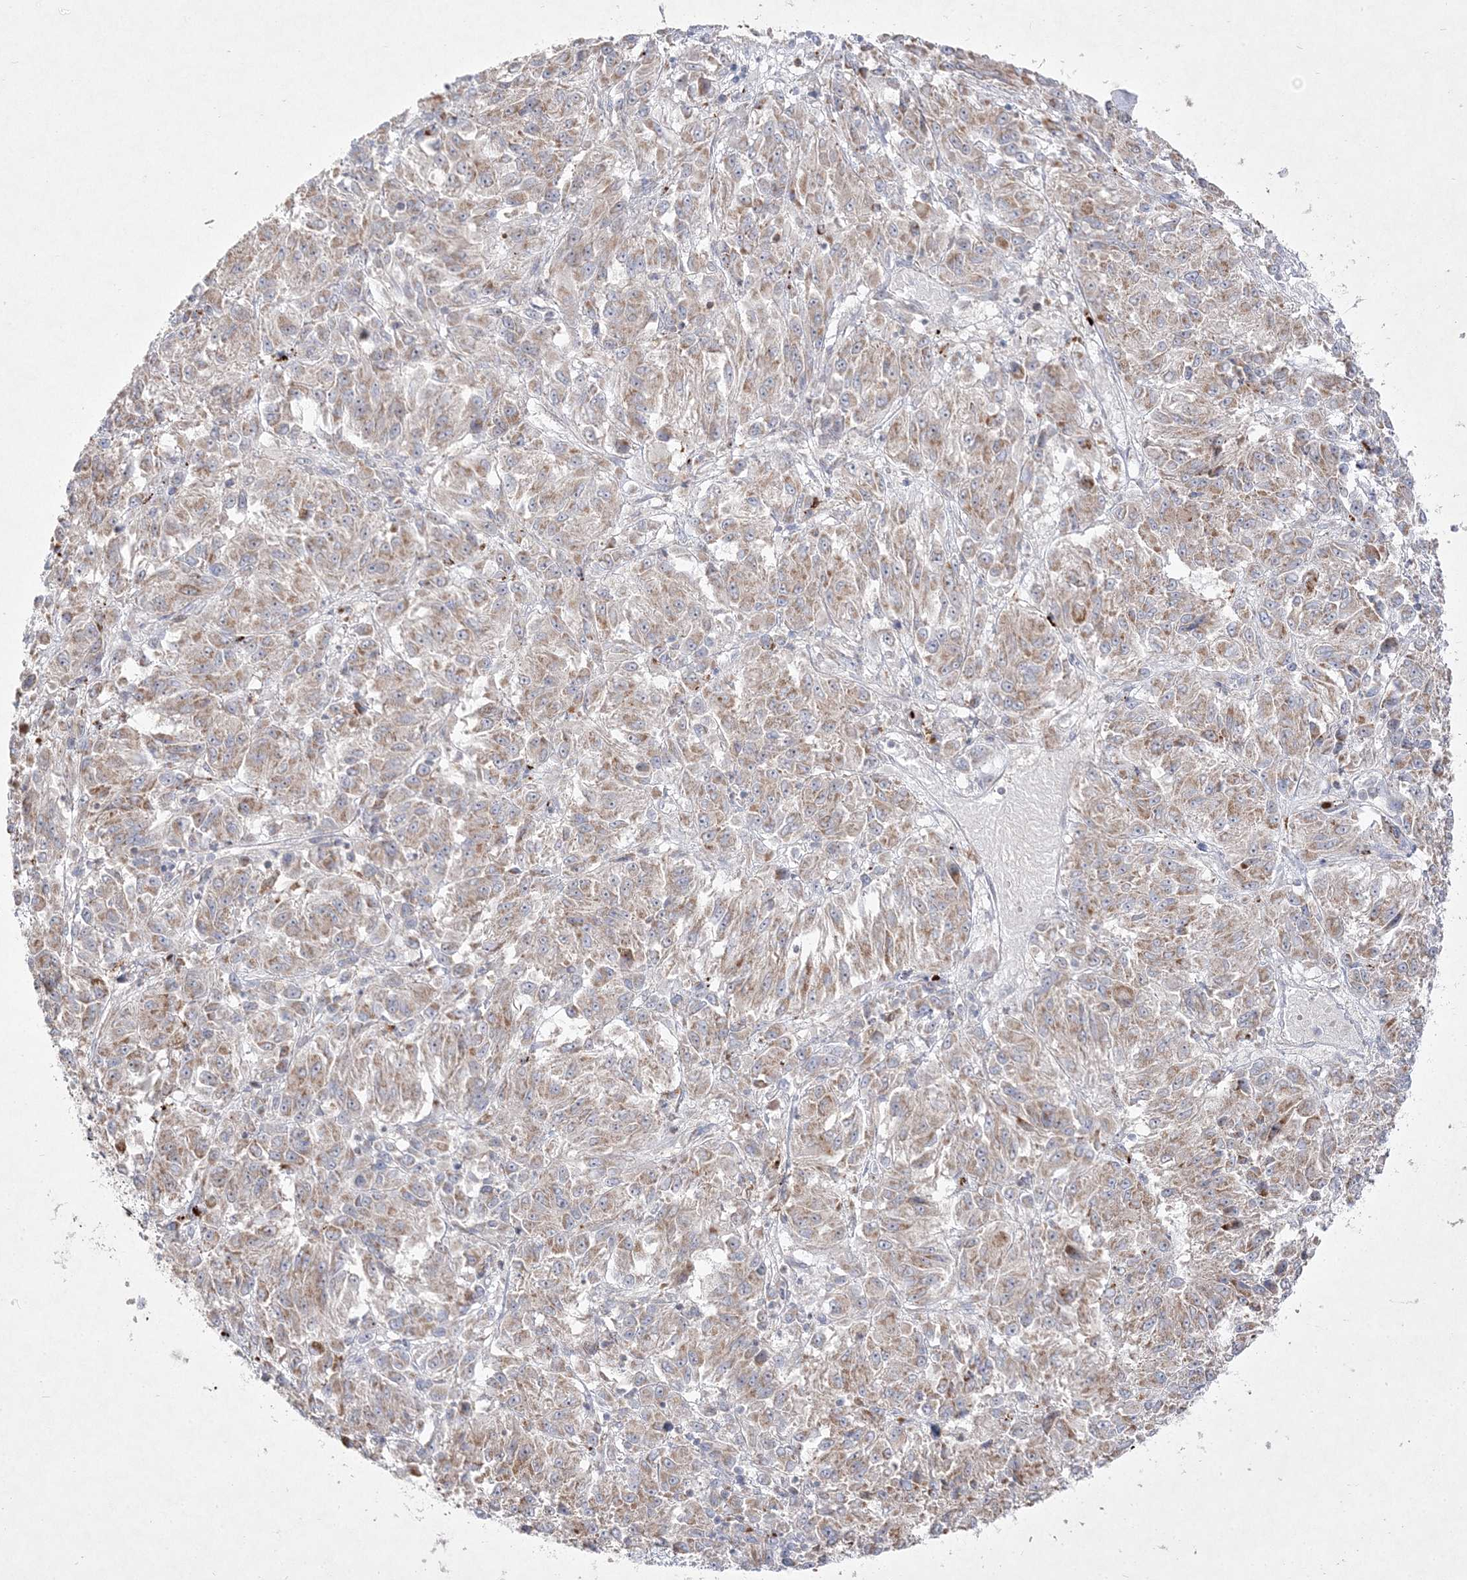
{"staining": {"intensity": "weak", "quantity": ">75%", "location": "cytoplasmic/membranous"}, "tissue": "melanoma", "cell_type": "Tumor cells", "image_type": "cancer", "snomed": [{"axis": "morphology", "description": "Malignant melanoma, Metastatic site"}, {"axis": "topography", "description": "Lung"}], "caption": "There is low levels of weak cytoplasmic/membranous positivity in tumor cells of malignant melanoma (metastatic site), as demonstrated by immunohistochemical staining (brown color).", "gene": "CLNK", "patient": {"sex": "male", "age": 64}}